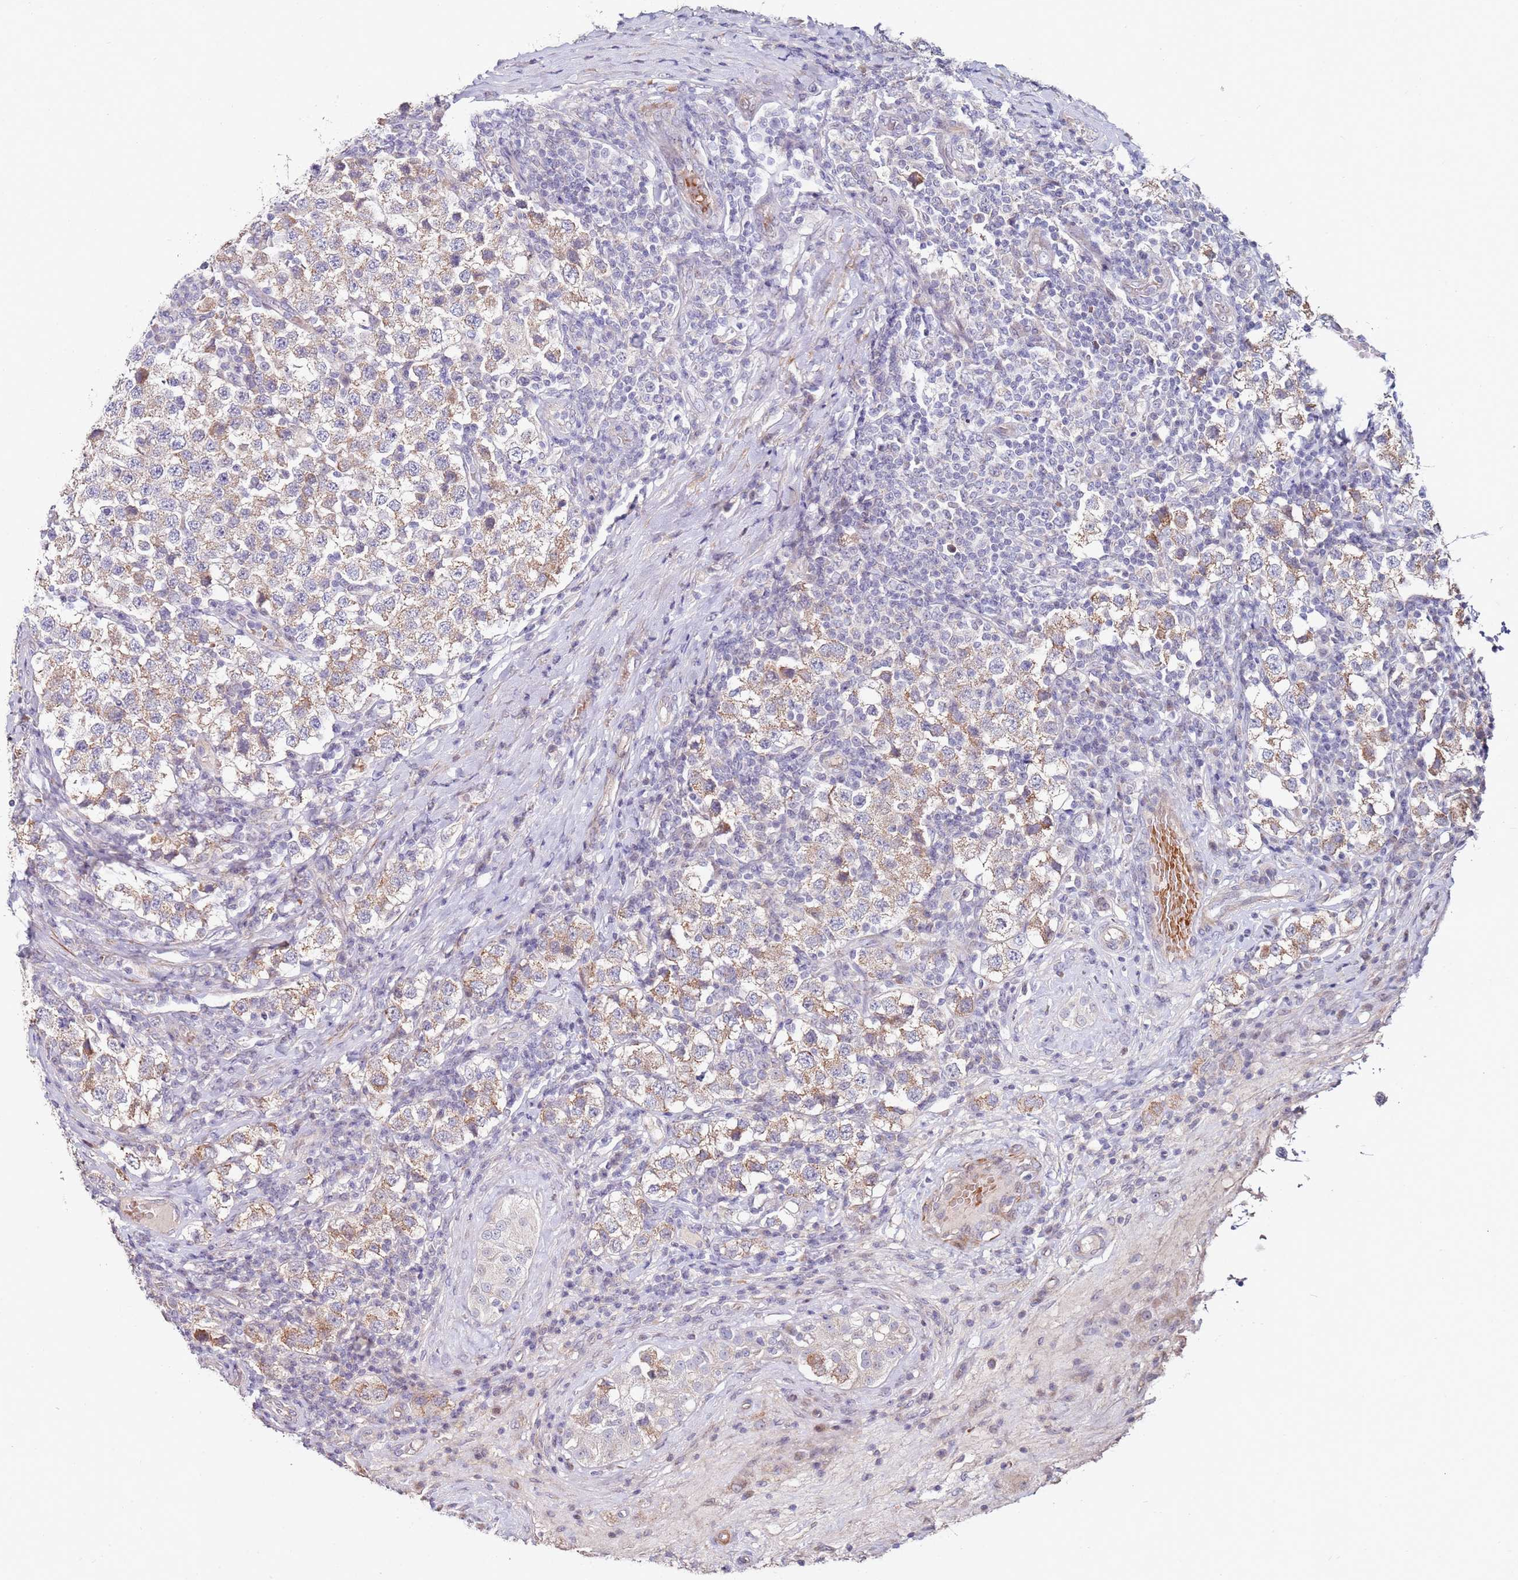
{"staining": {"intensity": "moderate", "quantity": "25%-75%", "location": "cytoplasmic/membranous"}, "tissue": "testis cancer", "cell_type": "Tumor cells", "image_type": "cancer", "snomed": [{"axis": "morphology", "description": "Seminoma, NOS"}, {"axis": "topography", "description": "Testis"}], "caption": "Protein analysis of testis cancer (seminoma) tissue displays moderate cytoplasmic/membranous expression in about 25%-75% of tumor cells. Nuclei are stained in blue.", "gene": "RARS2", "patient": {"sex": "male", "age": 34}}